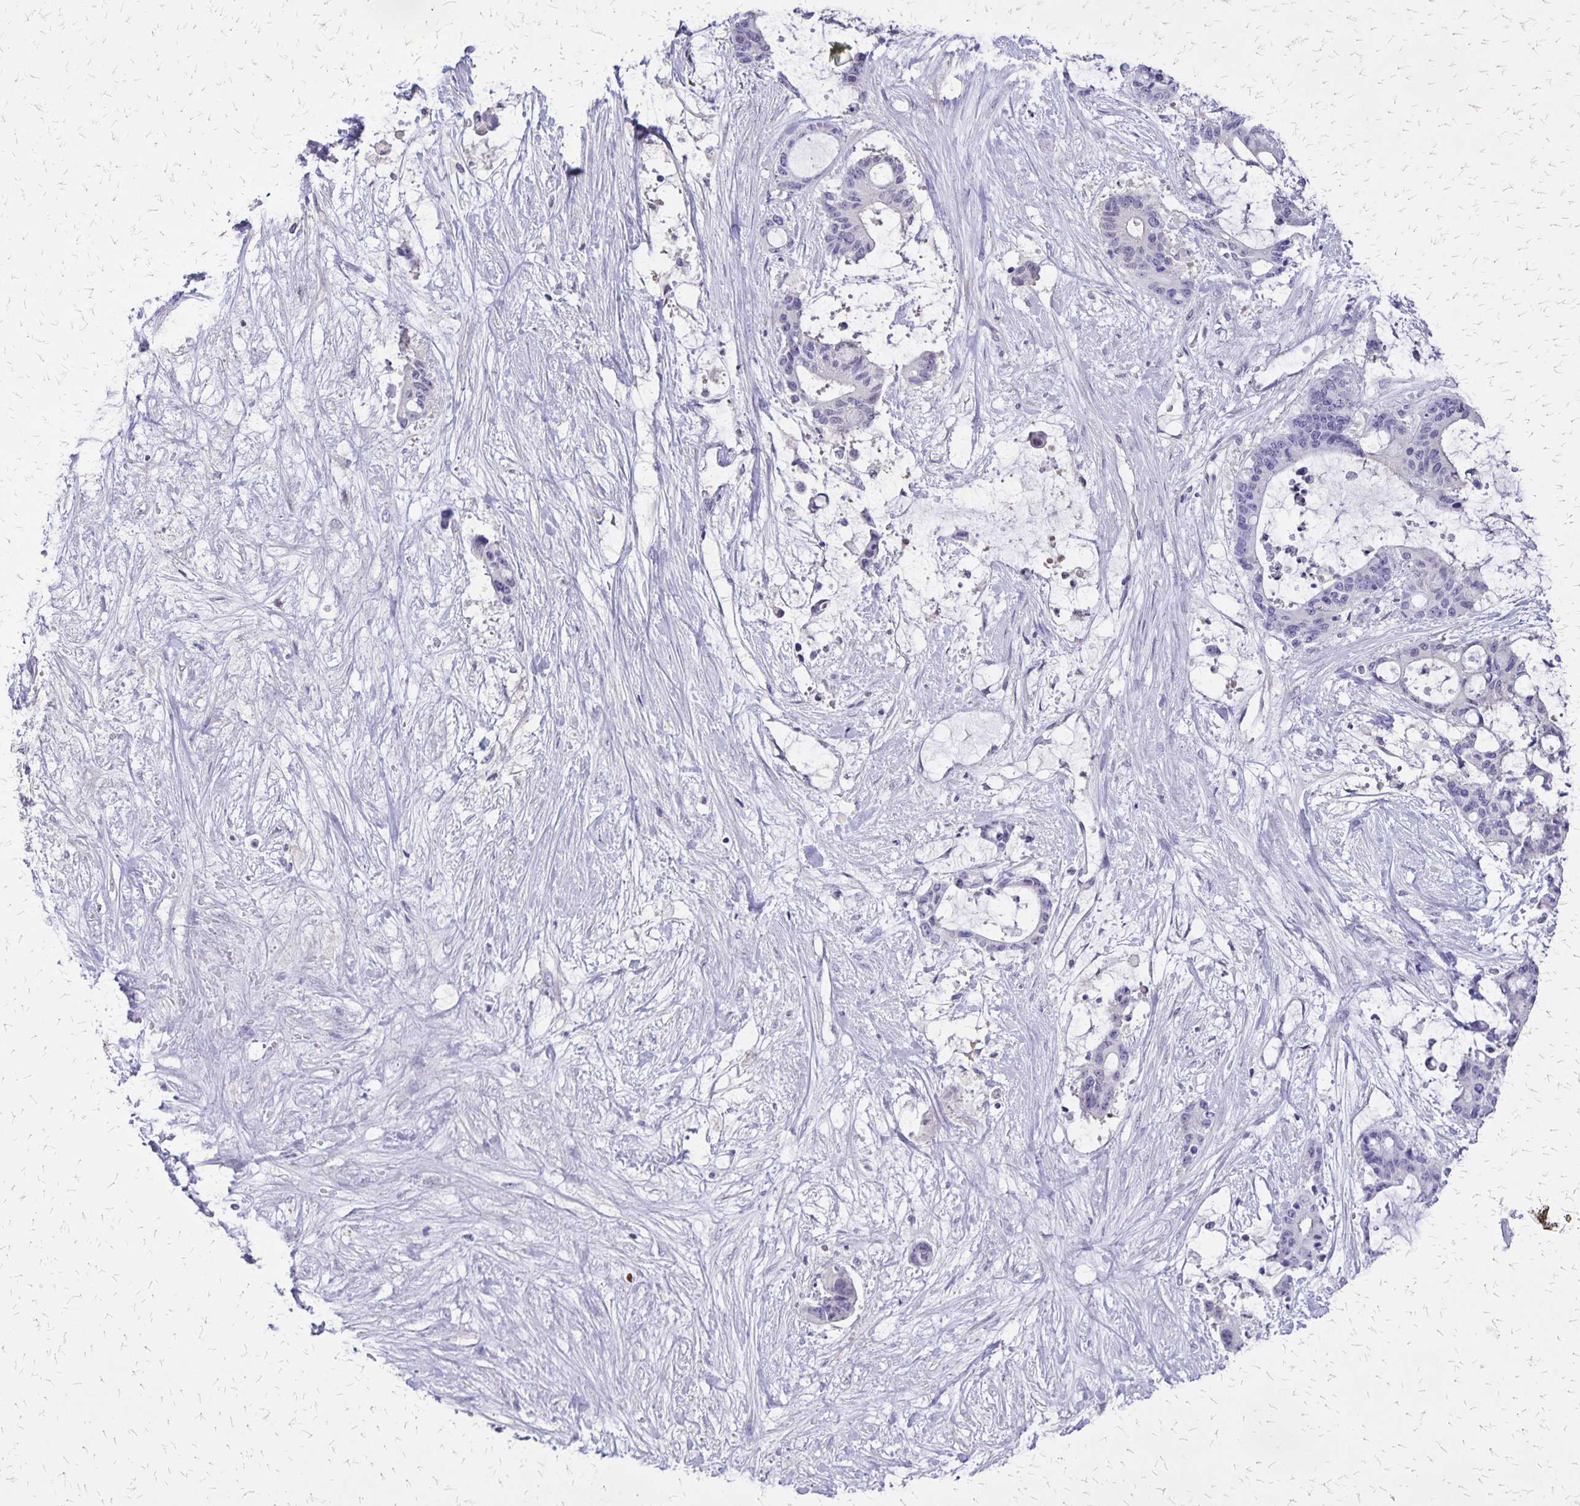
{"staining": {"intensity": "negative", "quantity": "none", "location": "none"}, "tissue": "liver cancer", "cell_type": "Tumor cells", "image_type": "cancer", "snomed": [{"axis": "morphology", "description": "Normal tissue, NOS"}, {"axis": "morphology", "description": "Cholangiocarcinoma"}, {"axis": "topography", "description": "Liver"}, {"axis": "topography", "description": "Peripheral nerve tissue"}], "caption": "An immunohistochemistry (IHC) photomicrograph of cholangiocarcinoma (liver) is shown. There is no staining in tumor cells of cholangiocarcinoma (liver).", "gene": "SI", "patient": {"sex": "female", "age": 73}}